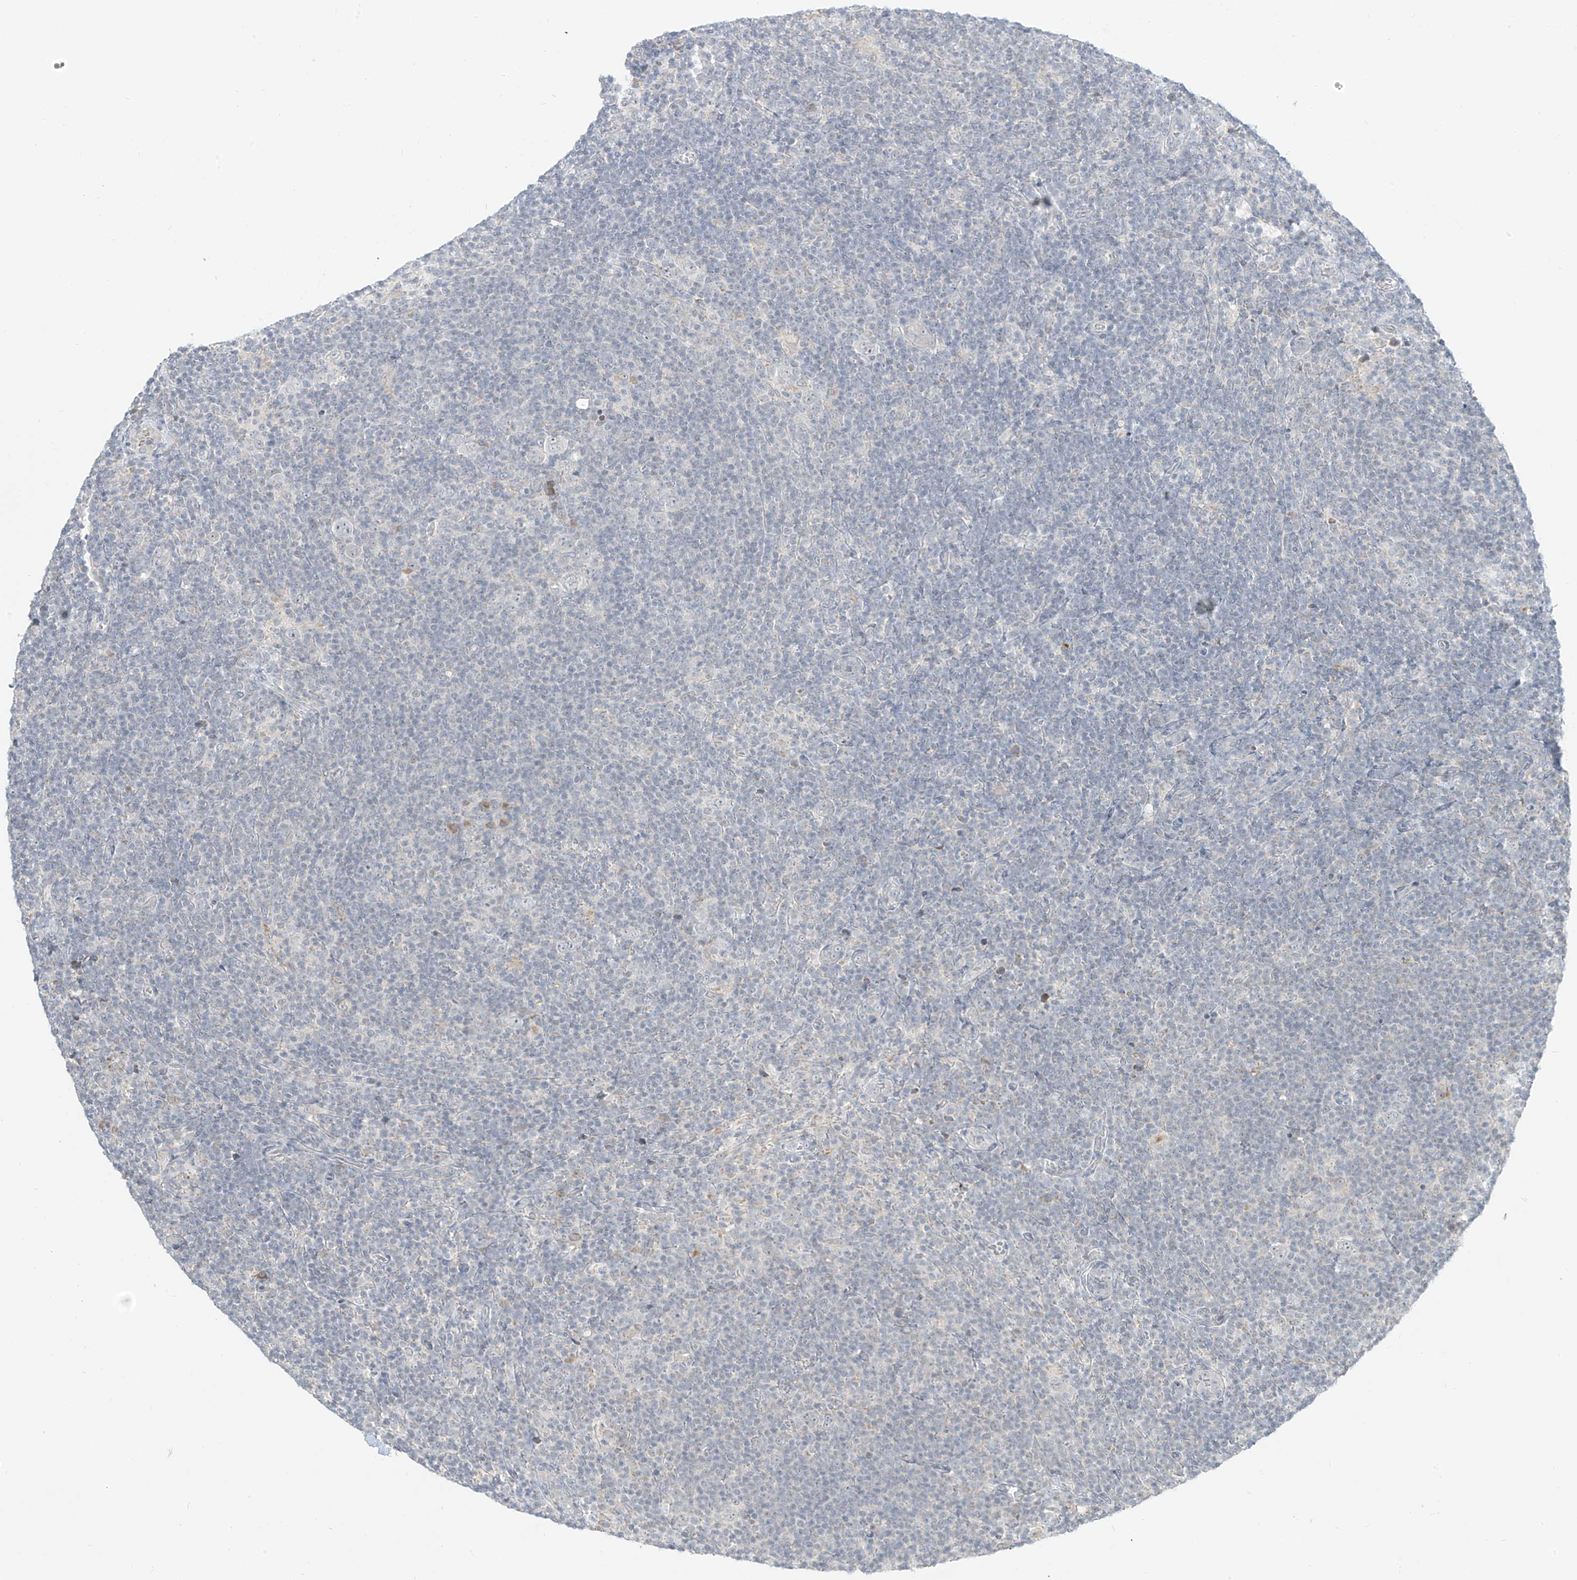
{"staining": {"intensity": "negative", "quantity": "none", "location": "none"}, "tissue": "lymphoma", "cell_type": "Tumor cells", "image_type": "cancer", "snomed": [{"axis": "morphology", "description": "Hodgkin's disease, NOS"}, {"axis": "topography", "description": "Lymph node"}], "caption": "A high-resolution photomicrograph shows immunohistochemistry staining of Hodgkin's disease, which reveals no significant staining in tumor cells.", "gene": "C2orf42", "patient": {"sex": "female", "age": 57}}